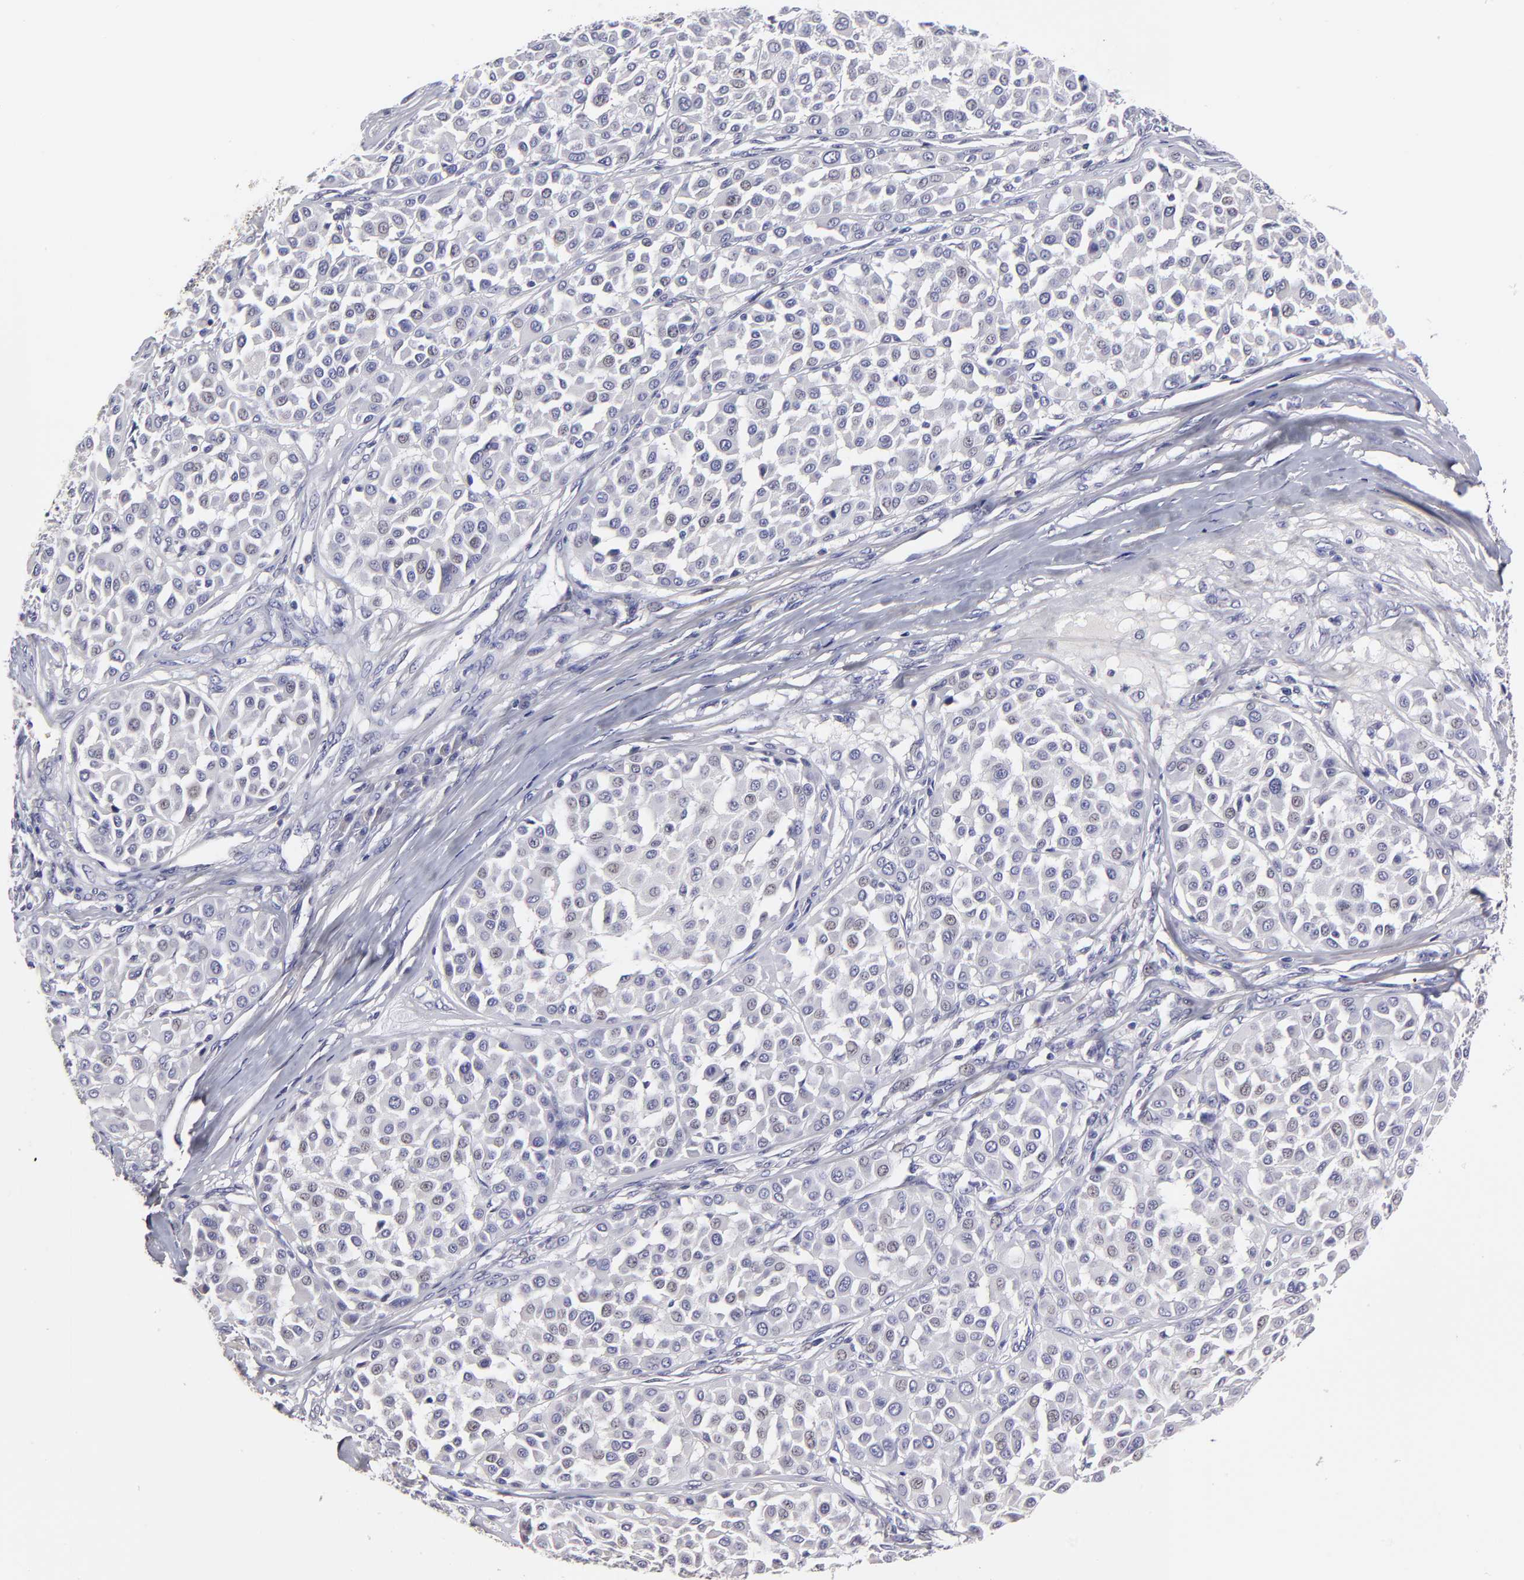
{"staining": {"intensity": "negative", "quantity": "none", "location": "none"}, "tissue": "melanoma", "cell_type": "Tumor cells", "image_type": "cancer", "snomed": [{"axis": "morphology", "description": "Malignant melanoma, Metastatic site"}, {"axis": "topography", "description": "Soft tissue"}], "caption": "This is an immunohistochemistry histopathology image of melanoma. There is no positivity in tumor cells.", "gene": "BTG2", "patient": {"sex": "male", "age": 41}}